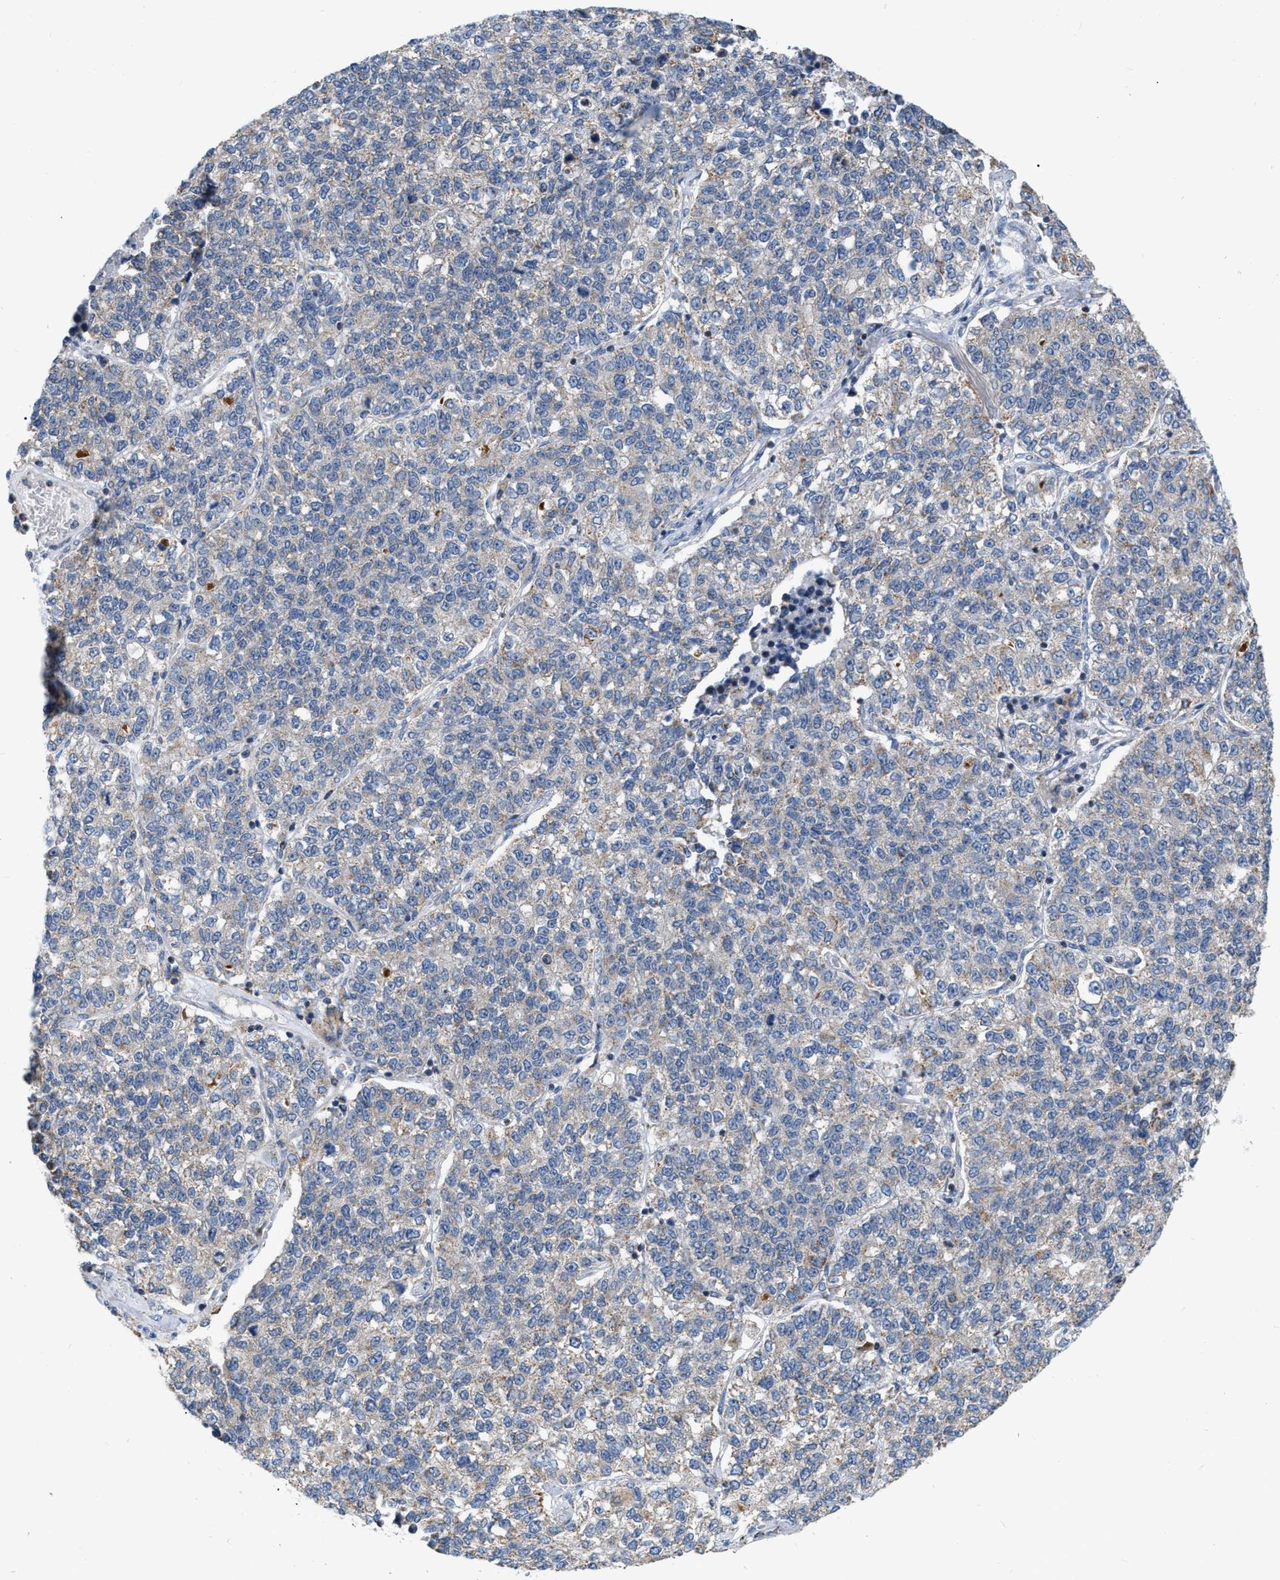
{"staining": {"intensity": "negative", "quantity": "none", "location": "none"}, "tissue": "lung cancer", "cell_type": "Tumor cells", "image_type": "cancer", "snomed": [{"axis": "morphology", "description": "Adenocarcinoma, NOS"}, {"axis": "topography", "description": "Lung"}], "caption": "Lung cancer (adenocarcinoma) was stained to show a protein in brown. There is no significant expression in tumor cells.", "gene": "DDX56", "patient": {"sex": "male", "age": 49}}